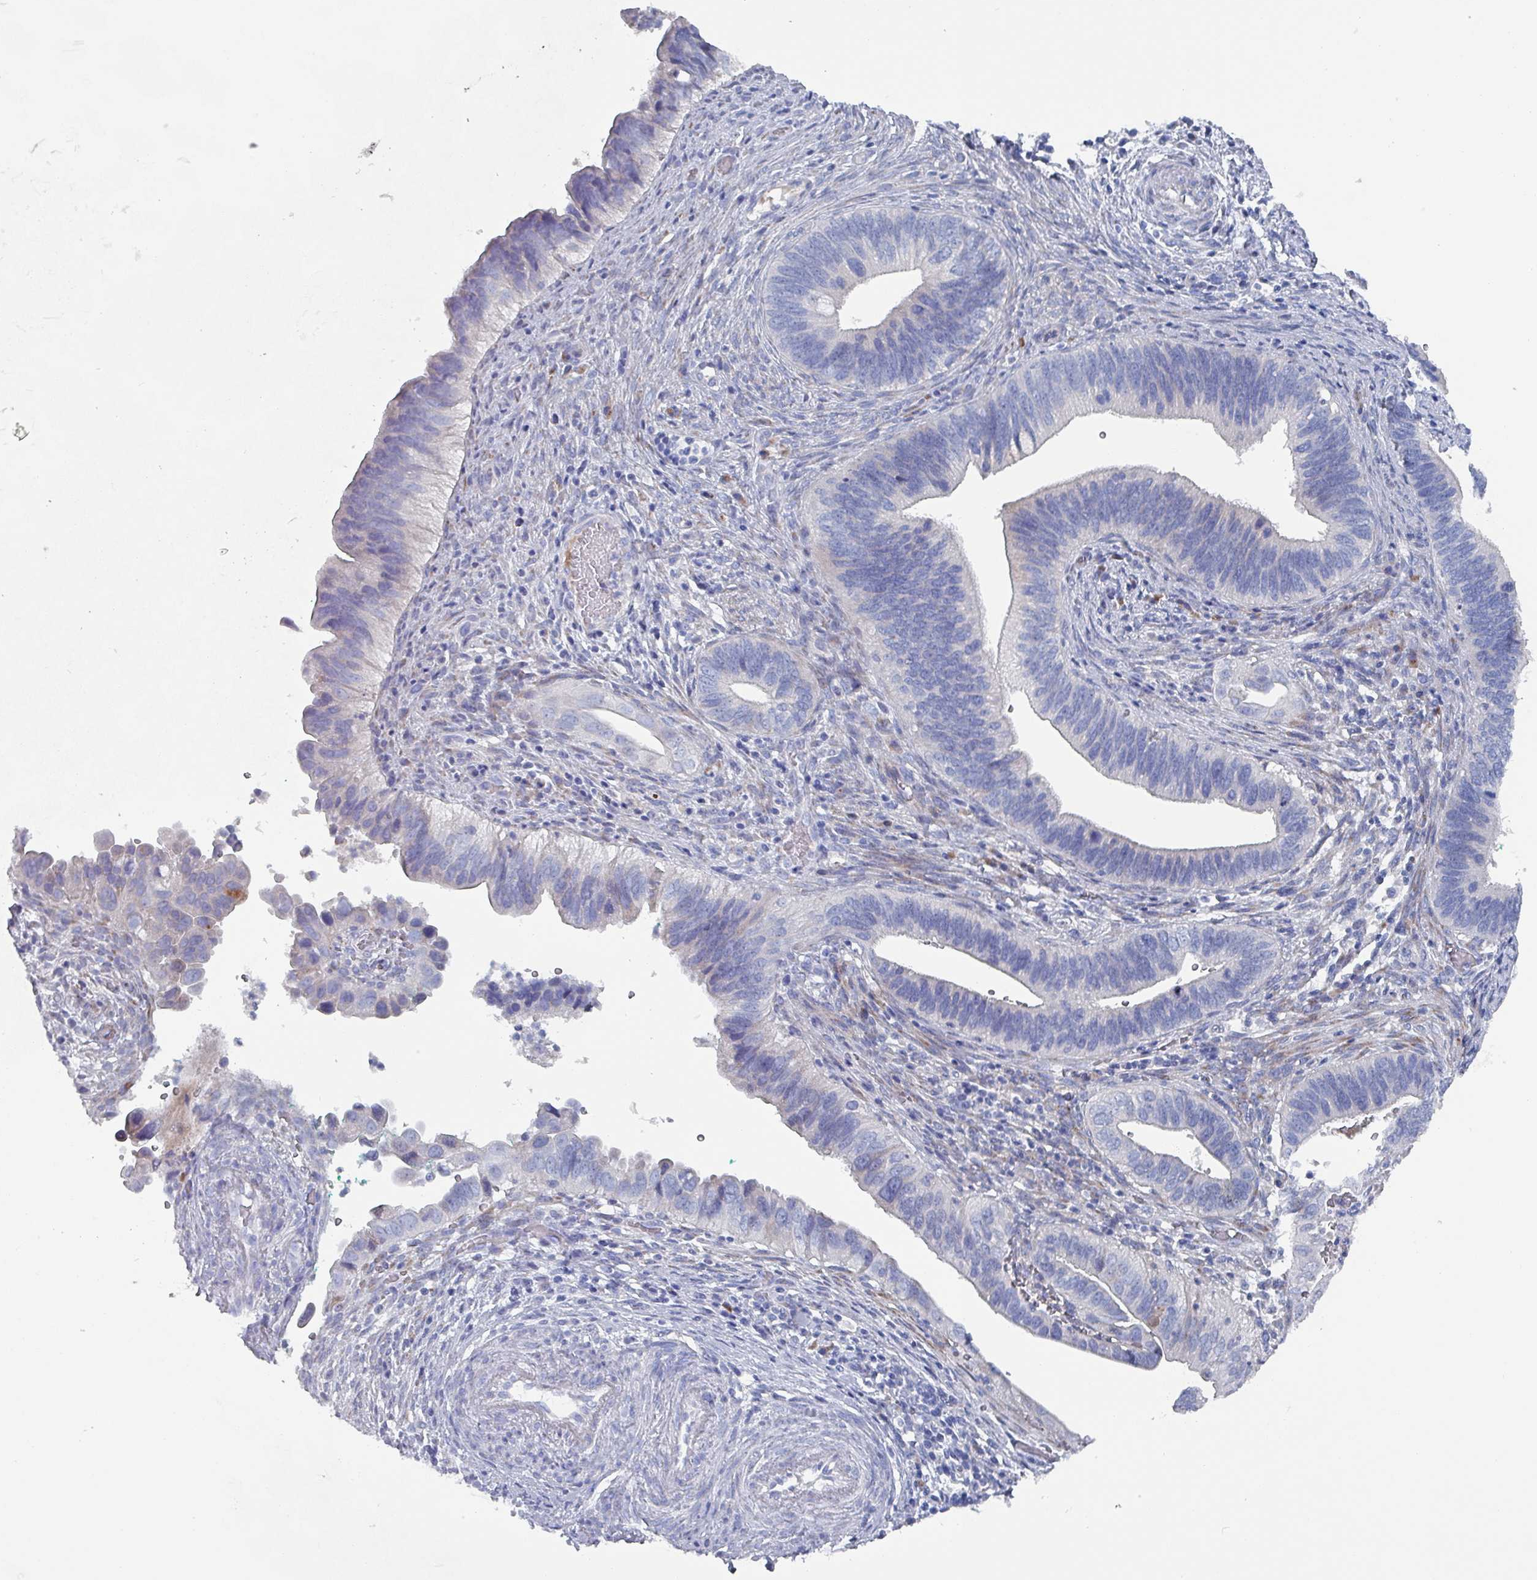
{"staining": {"intensity": "negative", "quantity": "none", "location": "none"}, "tissue": "cervical cancer", "cell_type": "Tumor cells", "image_type": "cancer", "snomed": [{"axis": "morphology", "description": "Adenocarcinoma, NOS"}, {"axis": "topography", "description": "Cervix"}], "caption": "Immunohistochemical staining of human cervical cancer shows no significant staining in tumor cells. Brightfield microscopy of IHC stained with DAB (3,3'-diaminobenzidine) (brown) and hematoxylin (blue), captured at high magnification.", "gene": "DRD5", "patient": {"sex": "female", "age": 42}}